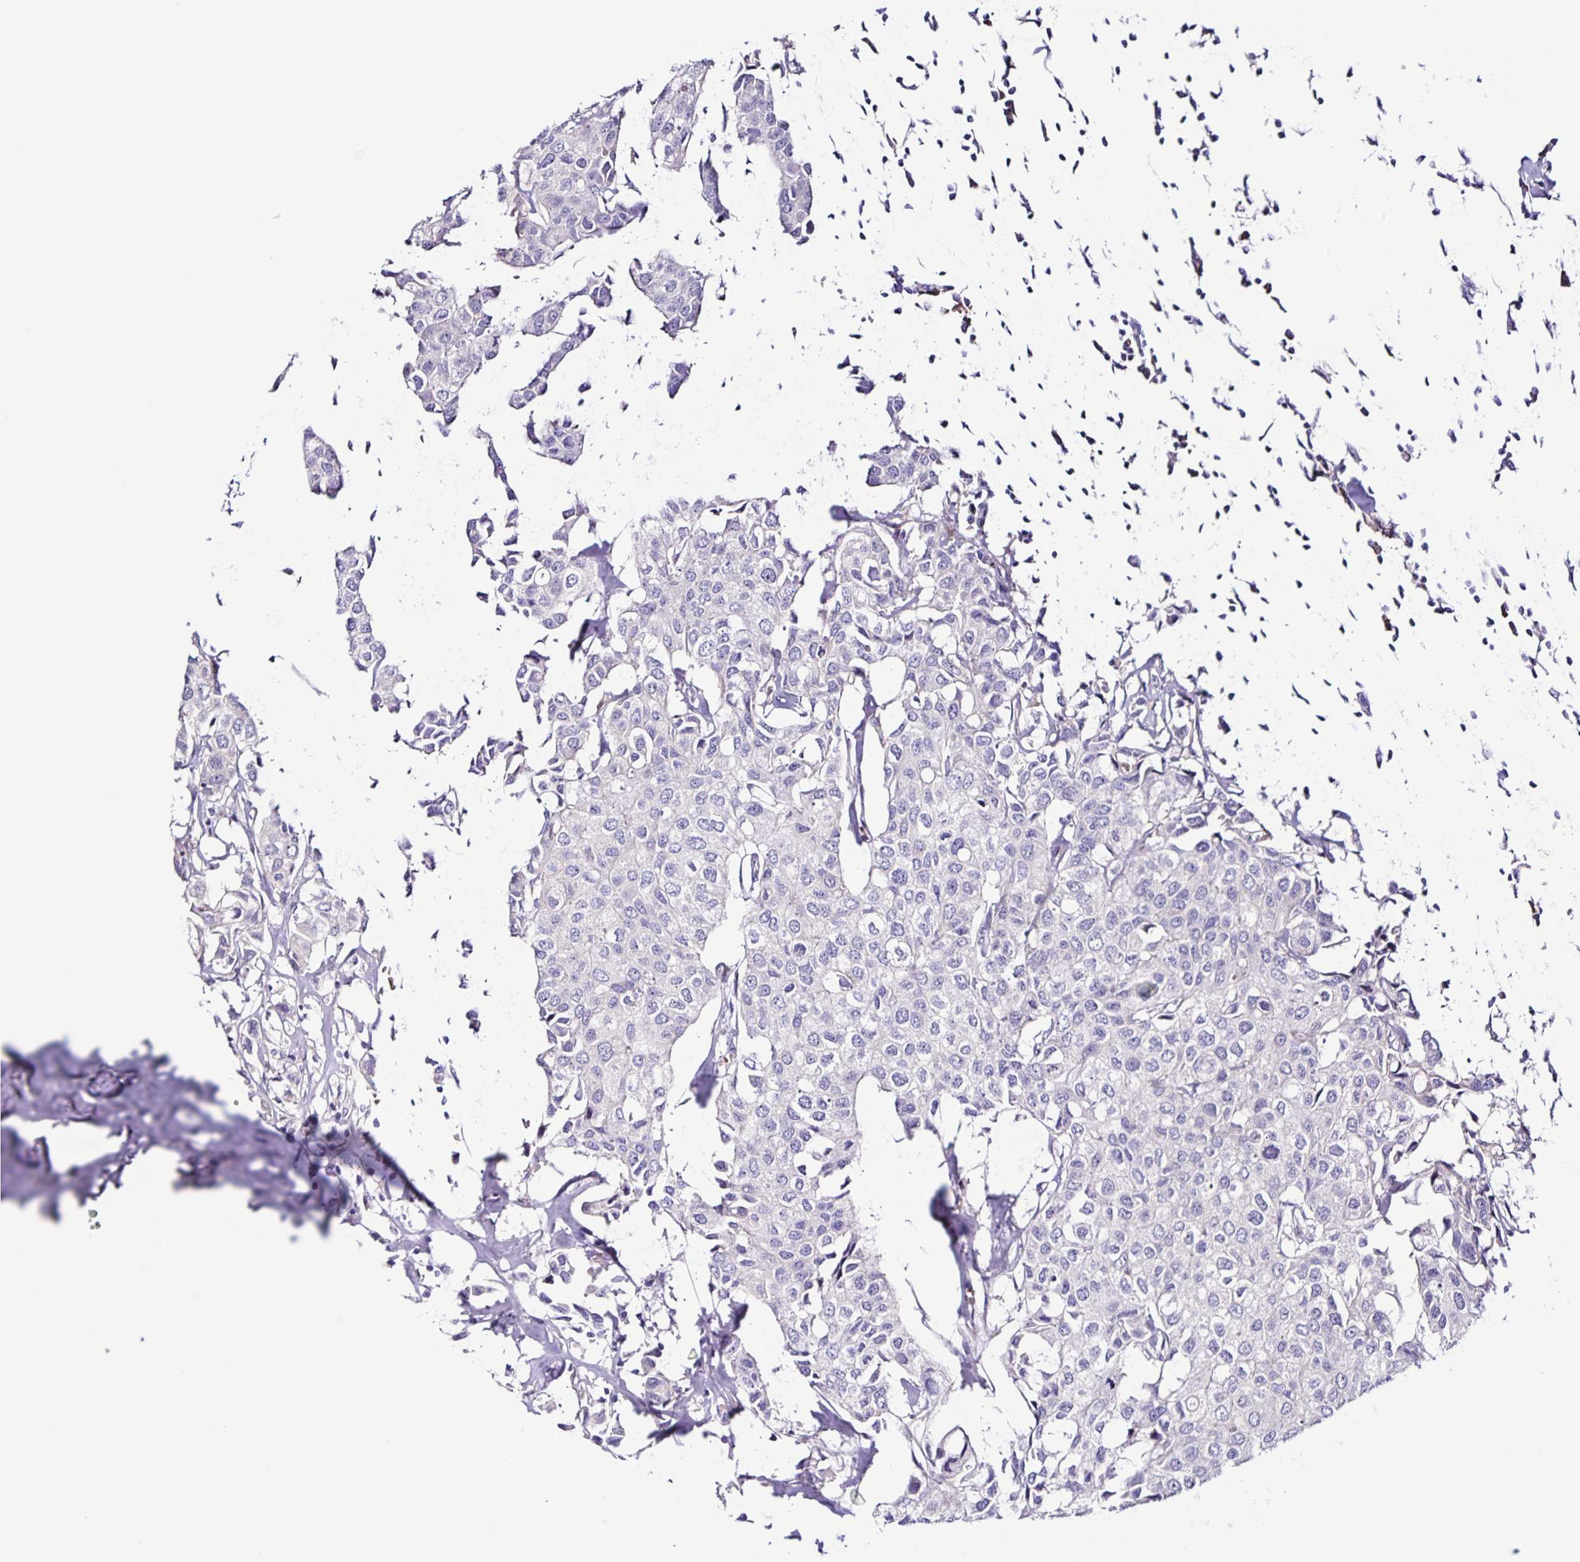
{"staining": {"intensity": "negative", "quantity": "none", "location": "none"}, "tissue": "breast cancer", "cell_type": "Tumor cells", "image_type": "cancer", "snomed": [{"axis": "morphology", "description": "Duct carcinoma"}, {"axis": "topography", "description": "Breast"}], "caption": "Breast cancer (infiltrating ductal carcinoma) stained for a protein using immunohistochemistry (IHC) reveals no expression tumor cells.", "gene": "RNFT2", "patient": {"sex": "female", "age": 80}}